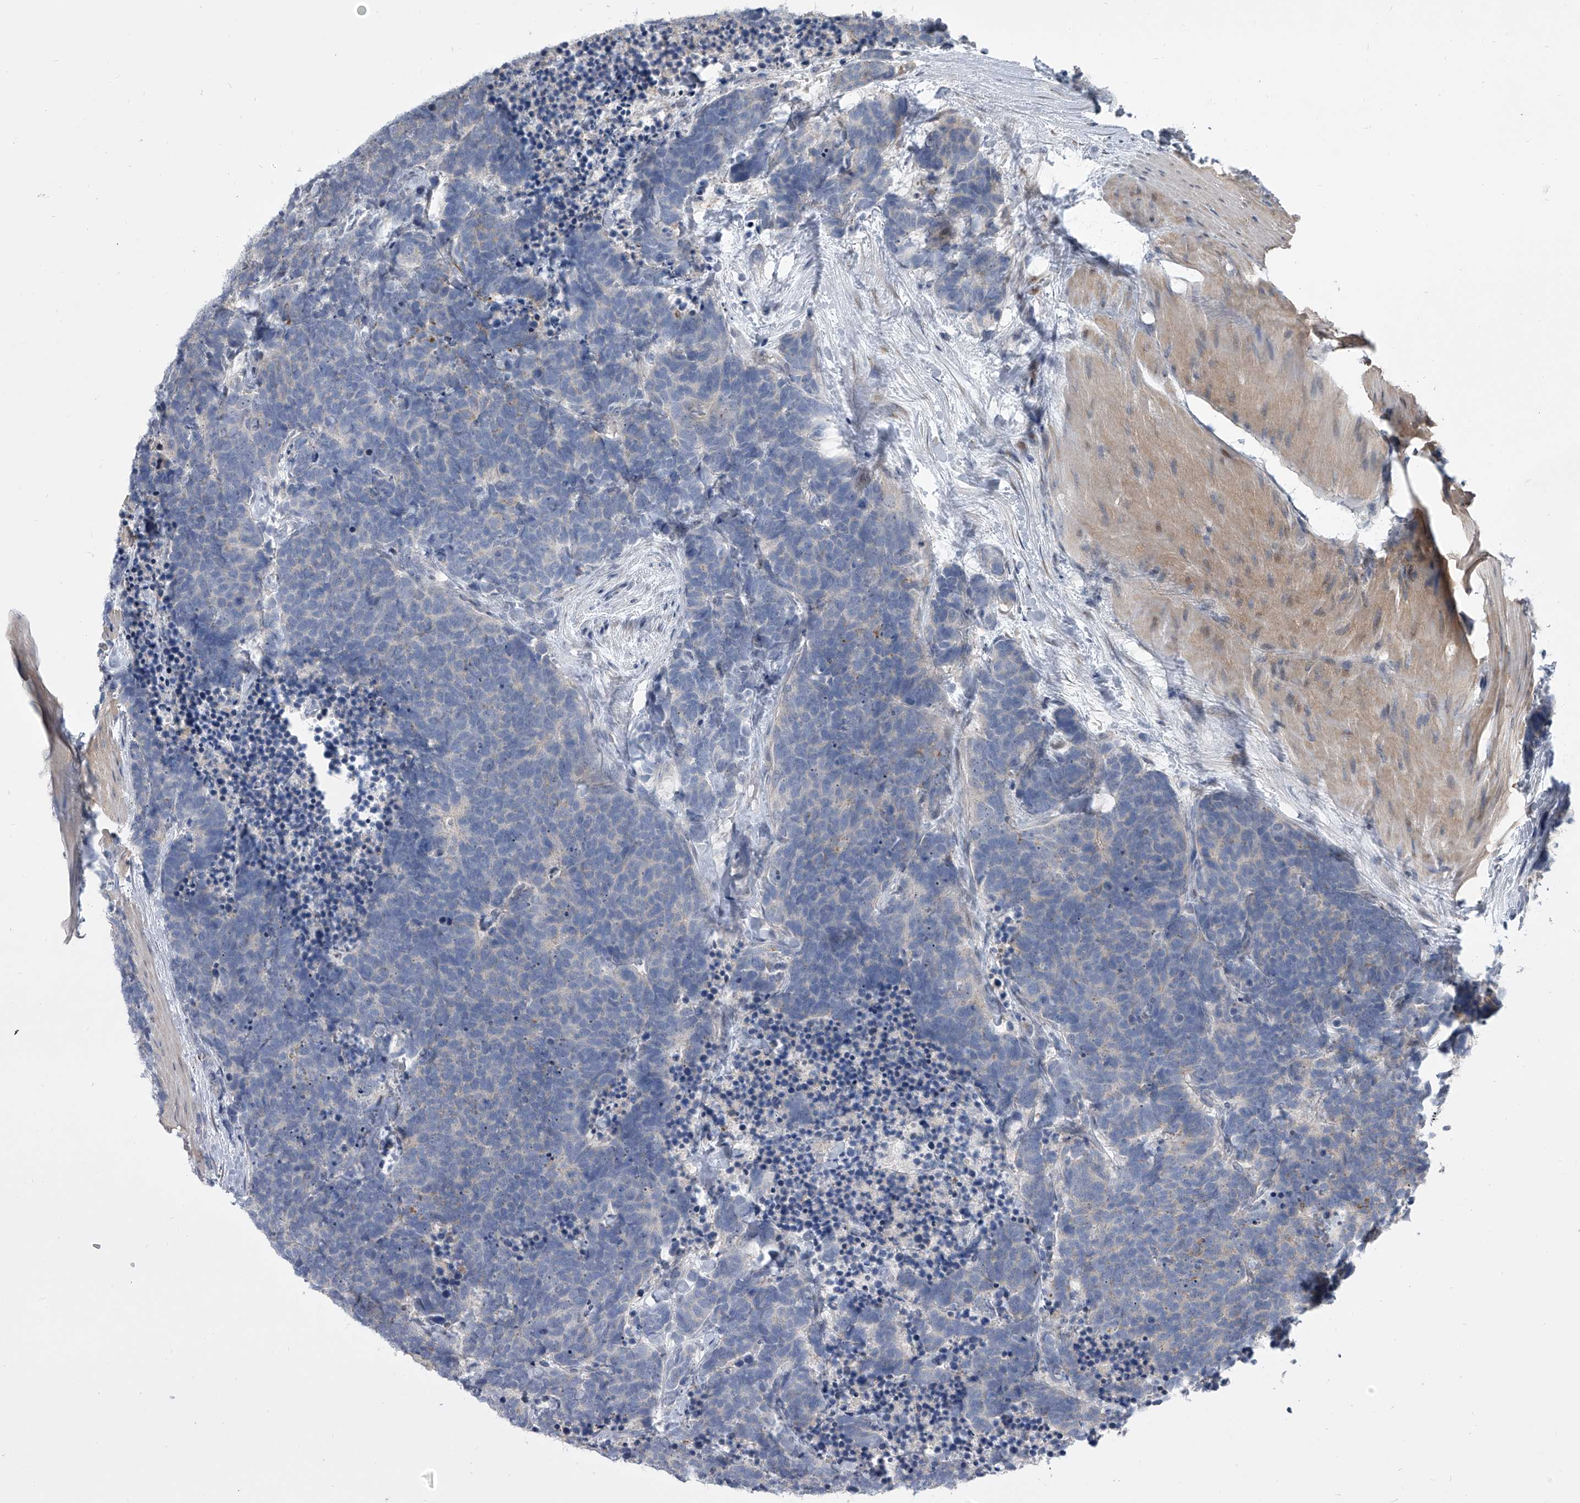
{"staining": {"intensity": "negative", "quantity": "none", "location": "none"}, "tissue": "carcinoid", "cell_type": "Tumor cells", "image_type": "cancer", "snomed": [{"axis": "morphology", "description": "Carcinoma, NOS"}, {"axis": "morphology", "description": "Carcinoid, malignant, NOS"}, {"axis": "topography", "description": "Urinary bladder"}], "caption": "Immunohistochemistry (IHC) image of carcinoid stained for a protein (brown), which demonstrates no positivity in tumor cells.", "gene": "HEATR6", "patient": {"sex": "male", "age": 57}}